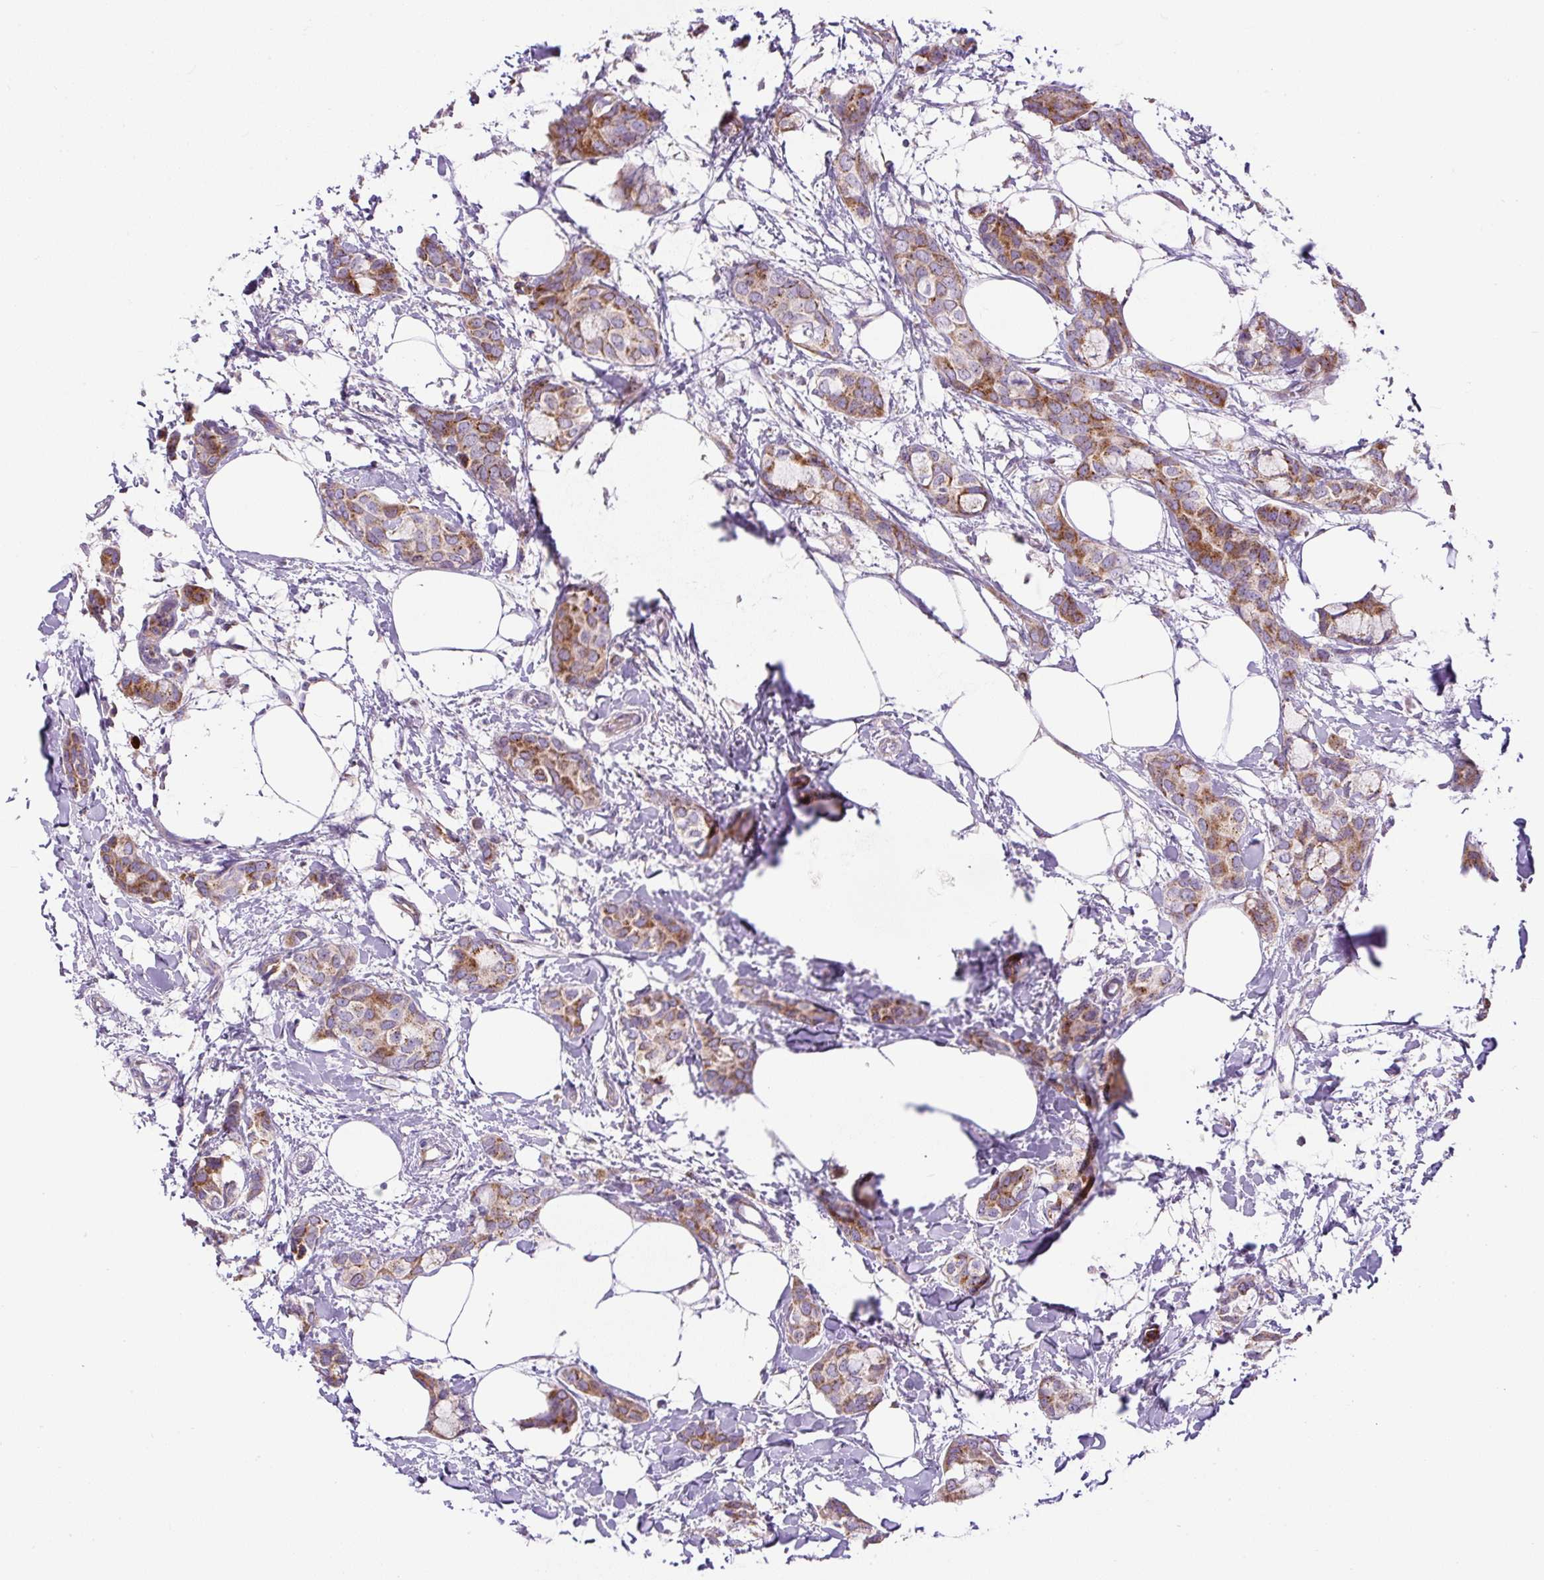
{"staining": {"intensity": "moderate", "quantity": "25%-75%", "location": "cytoplasmic/membranous"}, "tissue": "breast cancer", "cell_type": "Tumor cells", "image_type": "cancer", "snomed": [{"axis": "morphology", "description": "Duct carcinoma"}, {"axis": "topography", "description": "Breast"}], "caption": "Breast cancer (invasive ductal carcinoma) stained with a brown dye displays moderate cytoplasmic/membranous positive staining in approximately 25%-75% of tumor cells.", "gene": "ZNF596", "patient": {"sex": "female", "age": 73}}